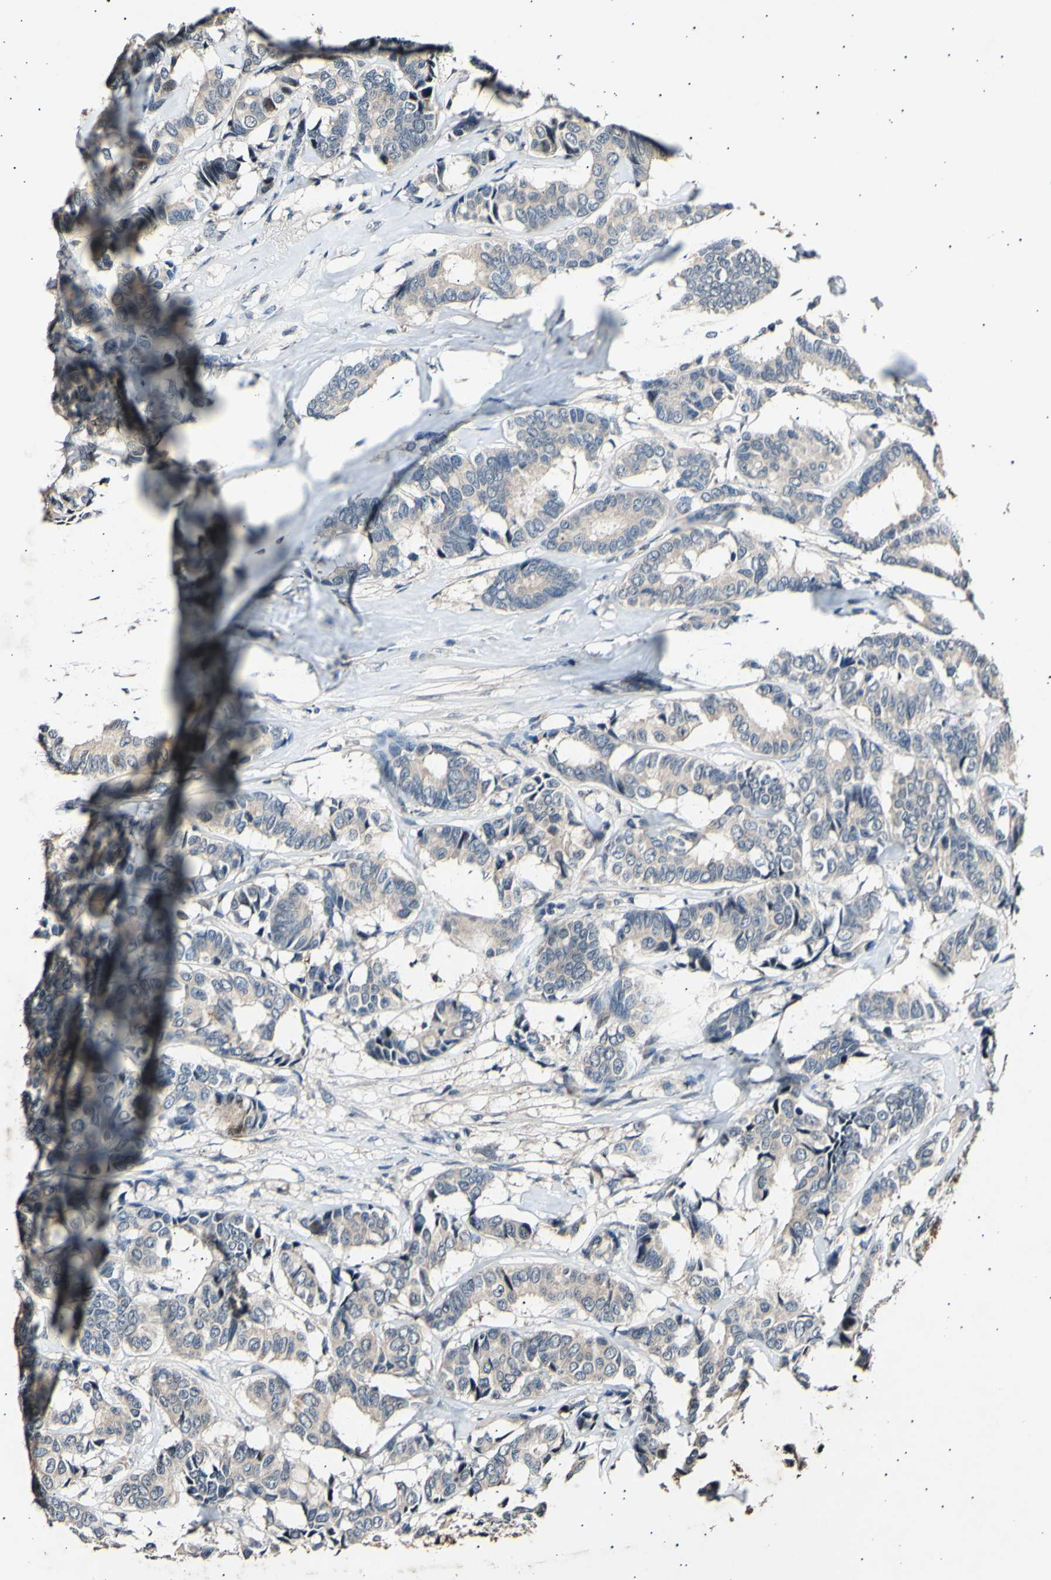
{"staining": {"intensity": "weak", "quantity": ">75%", "location": "cytoplasmic/membranous"}, "tissue": "breast cancer", "cell_type": "Tumor cells", "image_type": "cancer", "snomed": [{"axis": "morphology", "description": "Duct carcinoma"}, {"axis": "topography", "description": "Breast"}], "caption": "About >75% of tumor cells in invasive ductal carcinoma (breast) show weak cytoplasmic/membranous protein expression as visualized by brown immunohistochemical staining.", "gene": "ADCY3", "patient": {"sex": "female", "age": 87}}